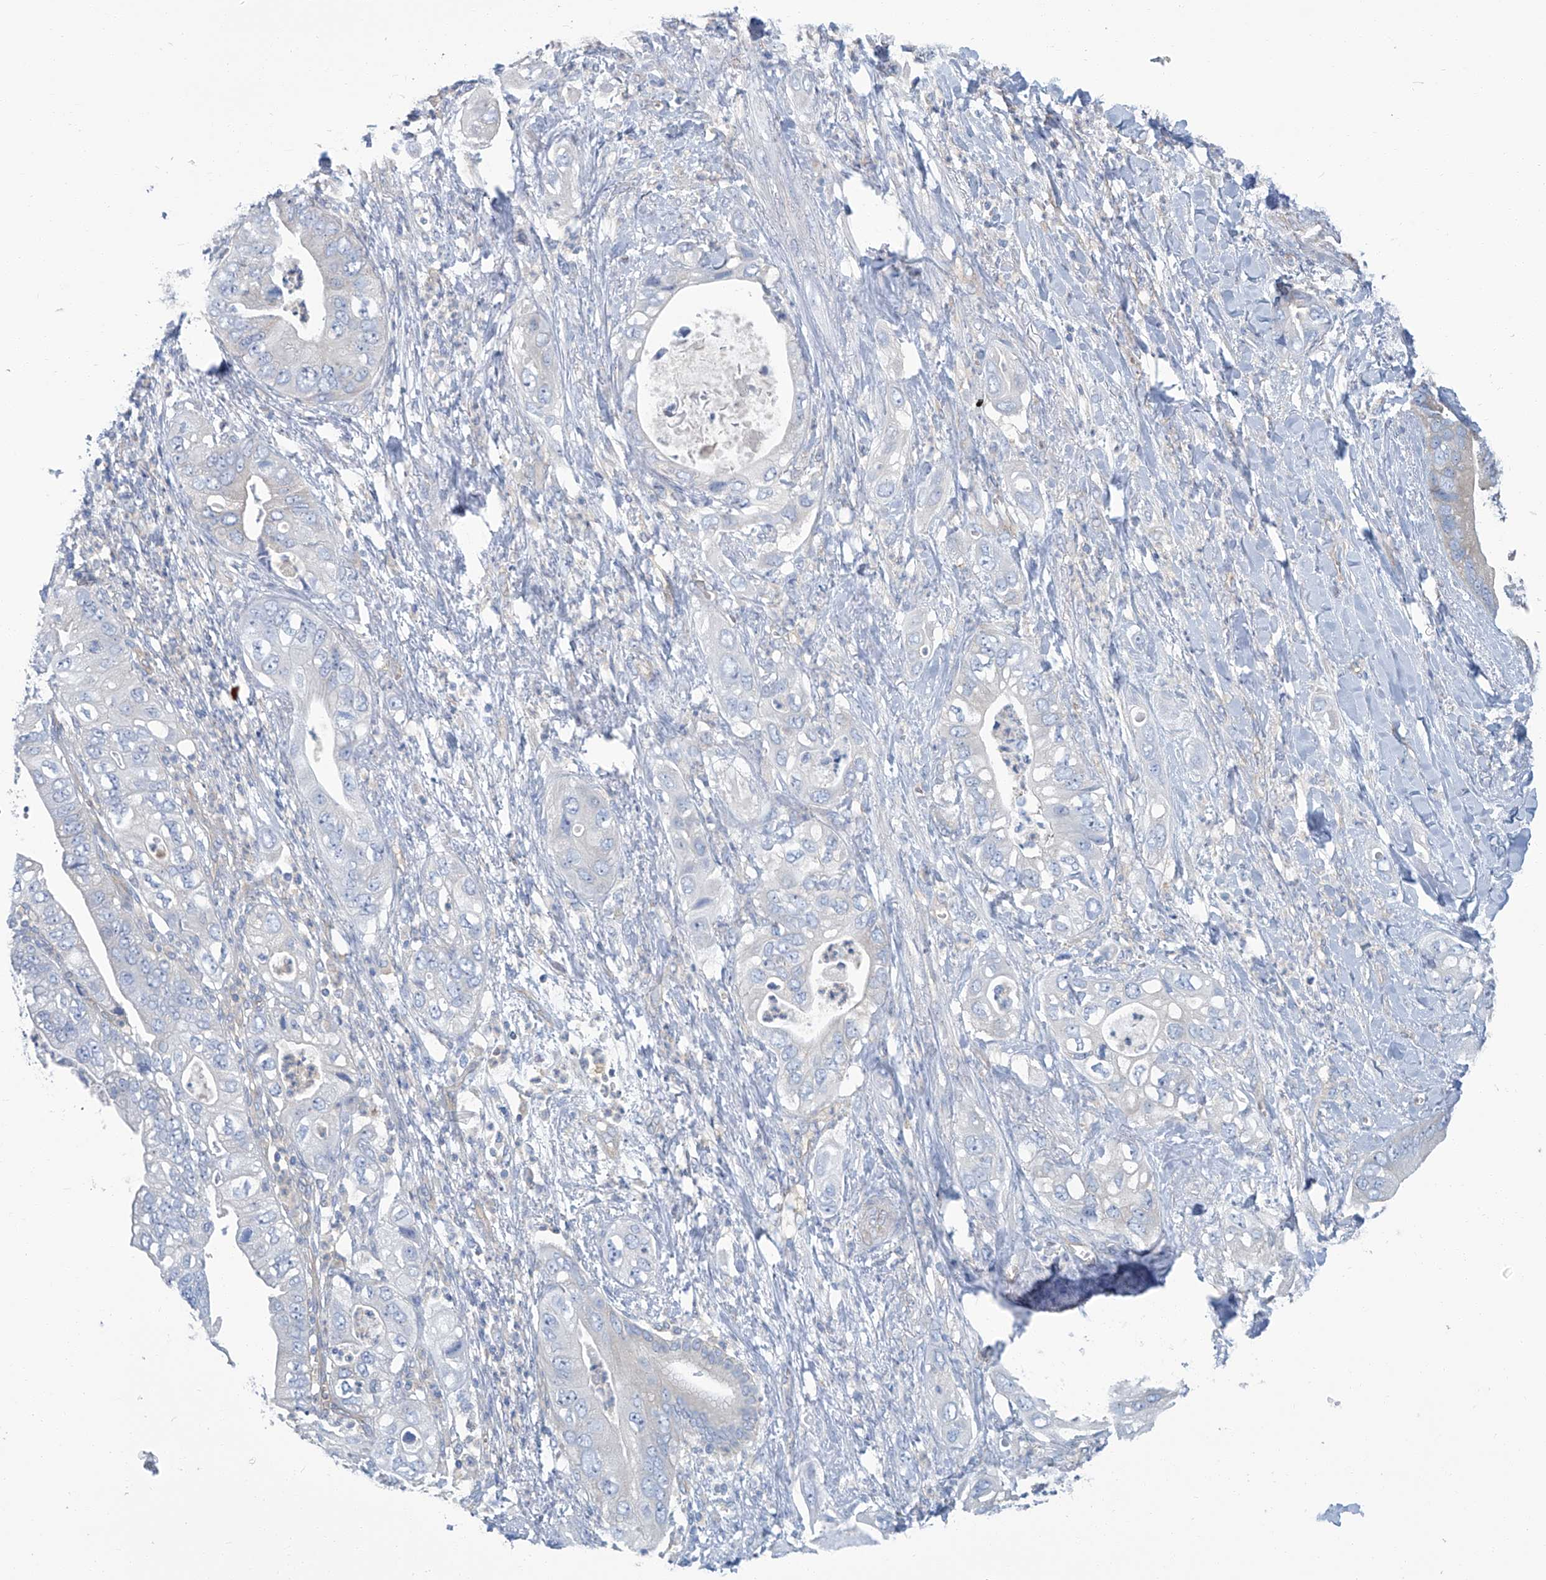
{"staining": {"intensity": "negative", "quantity": "none", "location": "none"}, "tissue": "pancreatic cancer", "cell_type": "Tumor cells", "image_type": "cancer", "snomed": [{"axis": "morphology", "description": "Adenocarcinoma, NOS"}, {"axis": "topography", "description": "Pancreas"}], "caption": "Immunohistochemistry of human pancreatic cancer (adenocarcinoma) displays no staining in tumor cells.", "gene": "PFKL", "patient": {"sex": "female", "age": 78}}